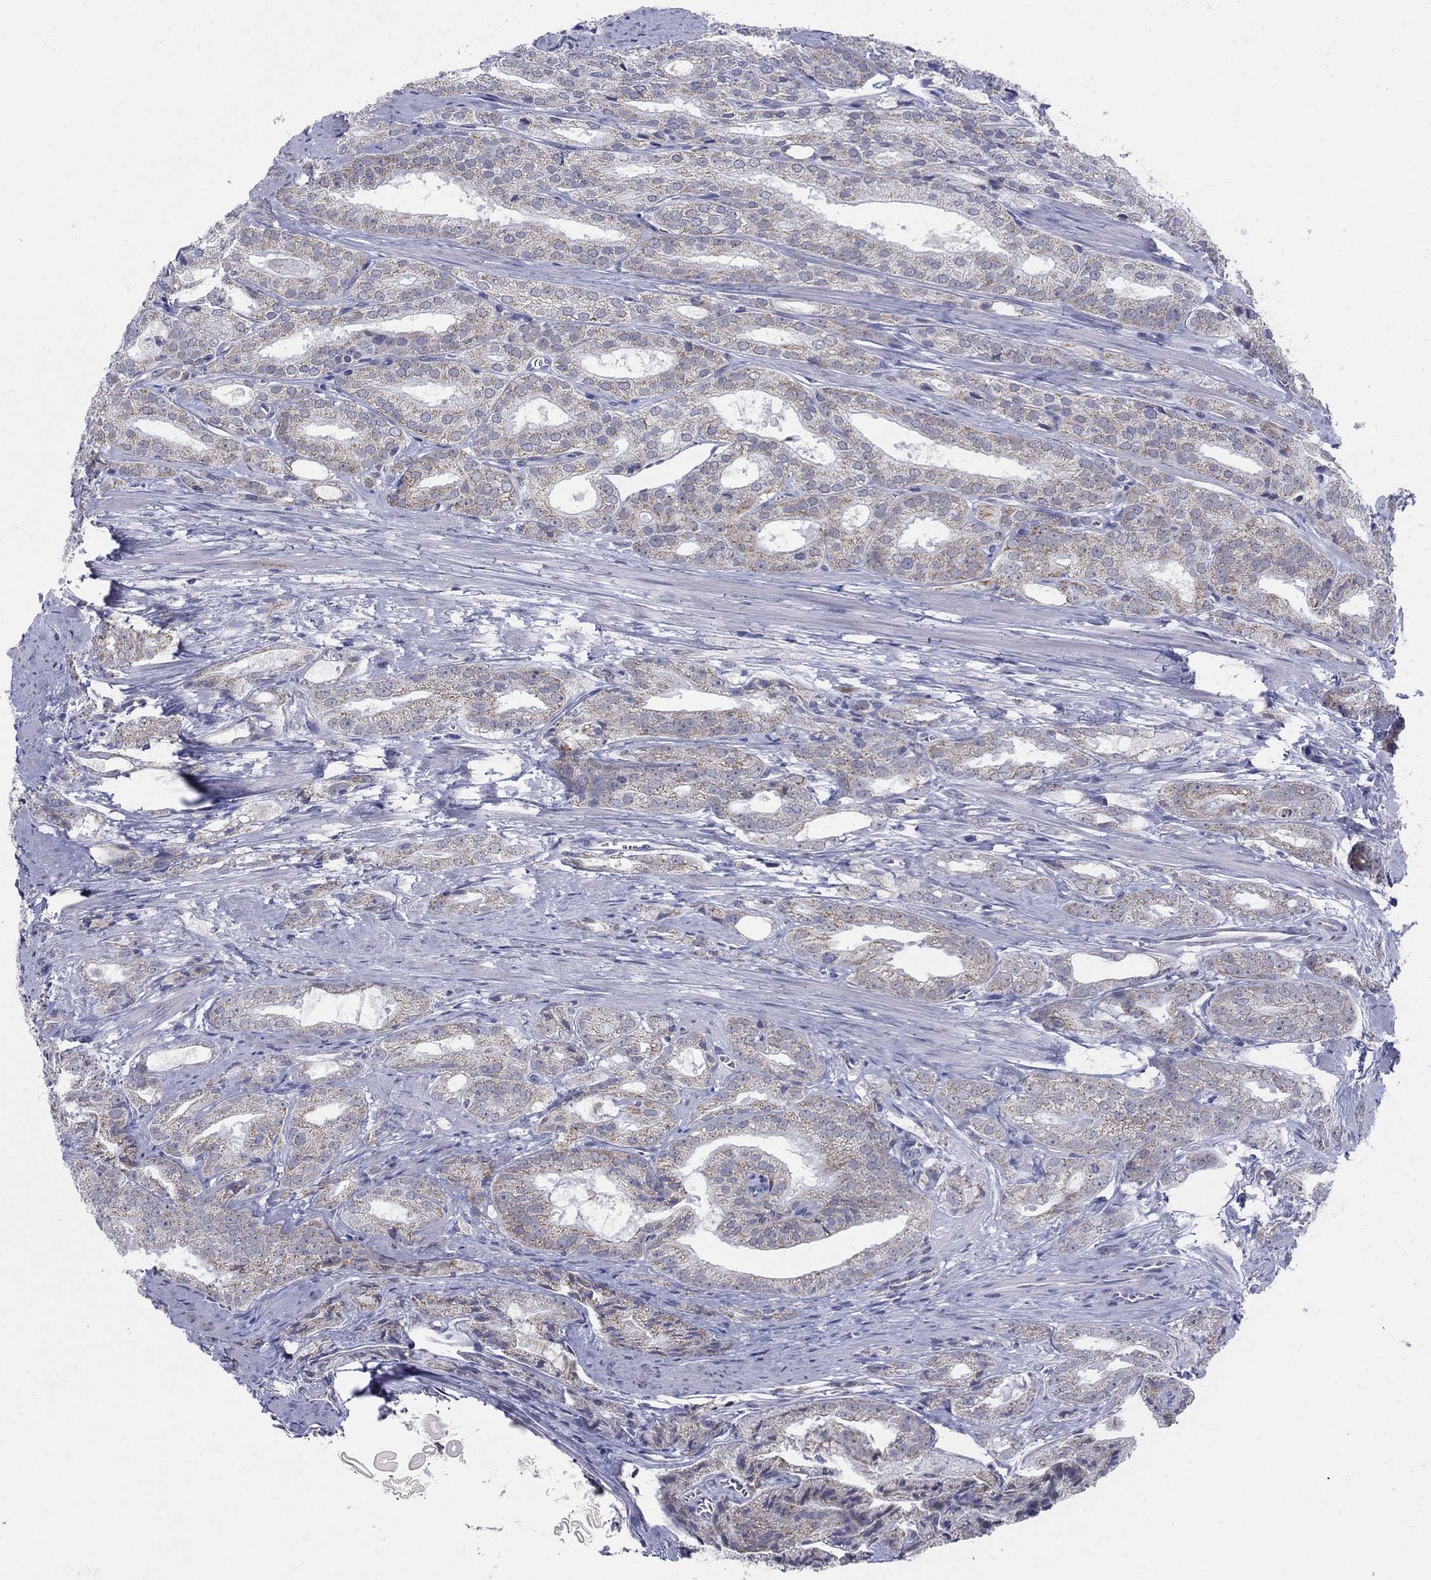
{"staining": {"intensity": "weak", "quantity": "<25%", "location": "cytoplasmic/membranous"}, "tissue": "prostate cancer", "cell_type": "Tumor cells", "image_type": "cancer", "snomed": [{"axis": "morphology", "description": "Adenocarcinoma, NOS"}, {"axis": "morphology", "description": "Adenocarcinoma, High grade"}, {"axis": "topography", "description": "Prostate"}], "caption": "A high-resolution image shows immunohistochemistry staining of adenocarcinoma (prostate), which displays no significant staining in tumor cells. (Stains: DAB IHC with hematoxylin counter stain, Microscopy: brightfield microscopy at high magnification).", "gene": "KISS1R", "patient": {"sex": "male", "age": 70}}